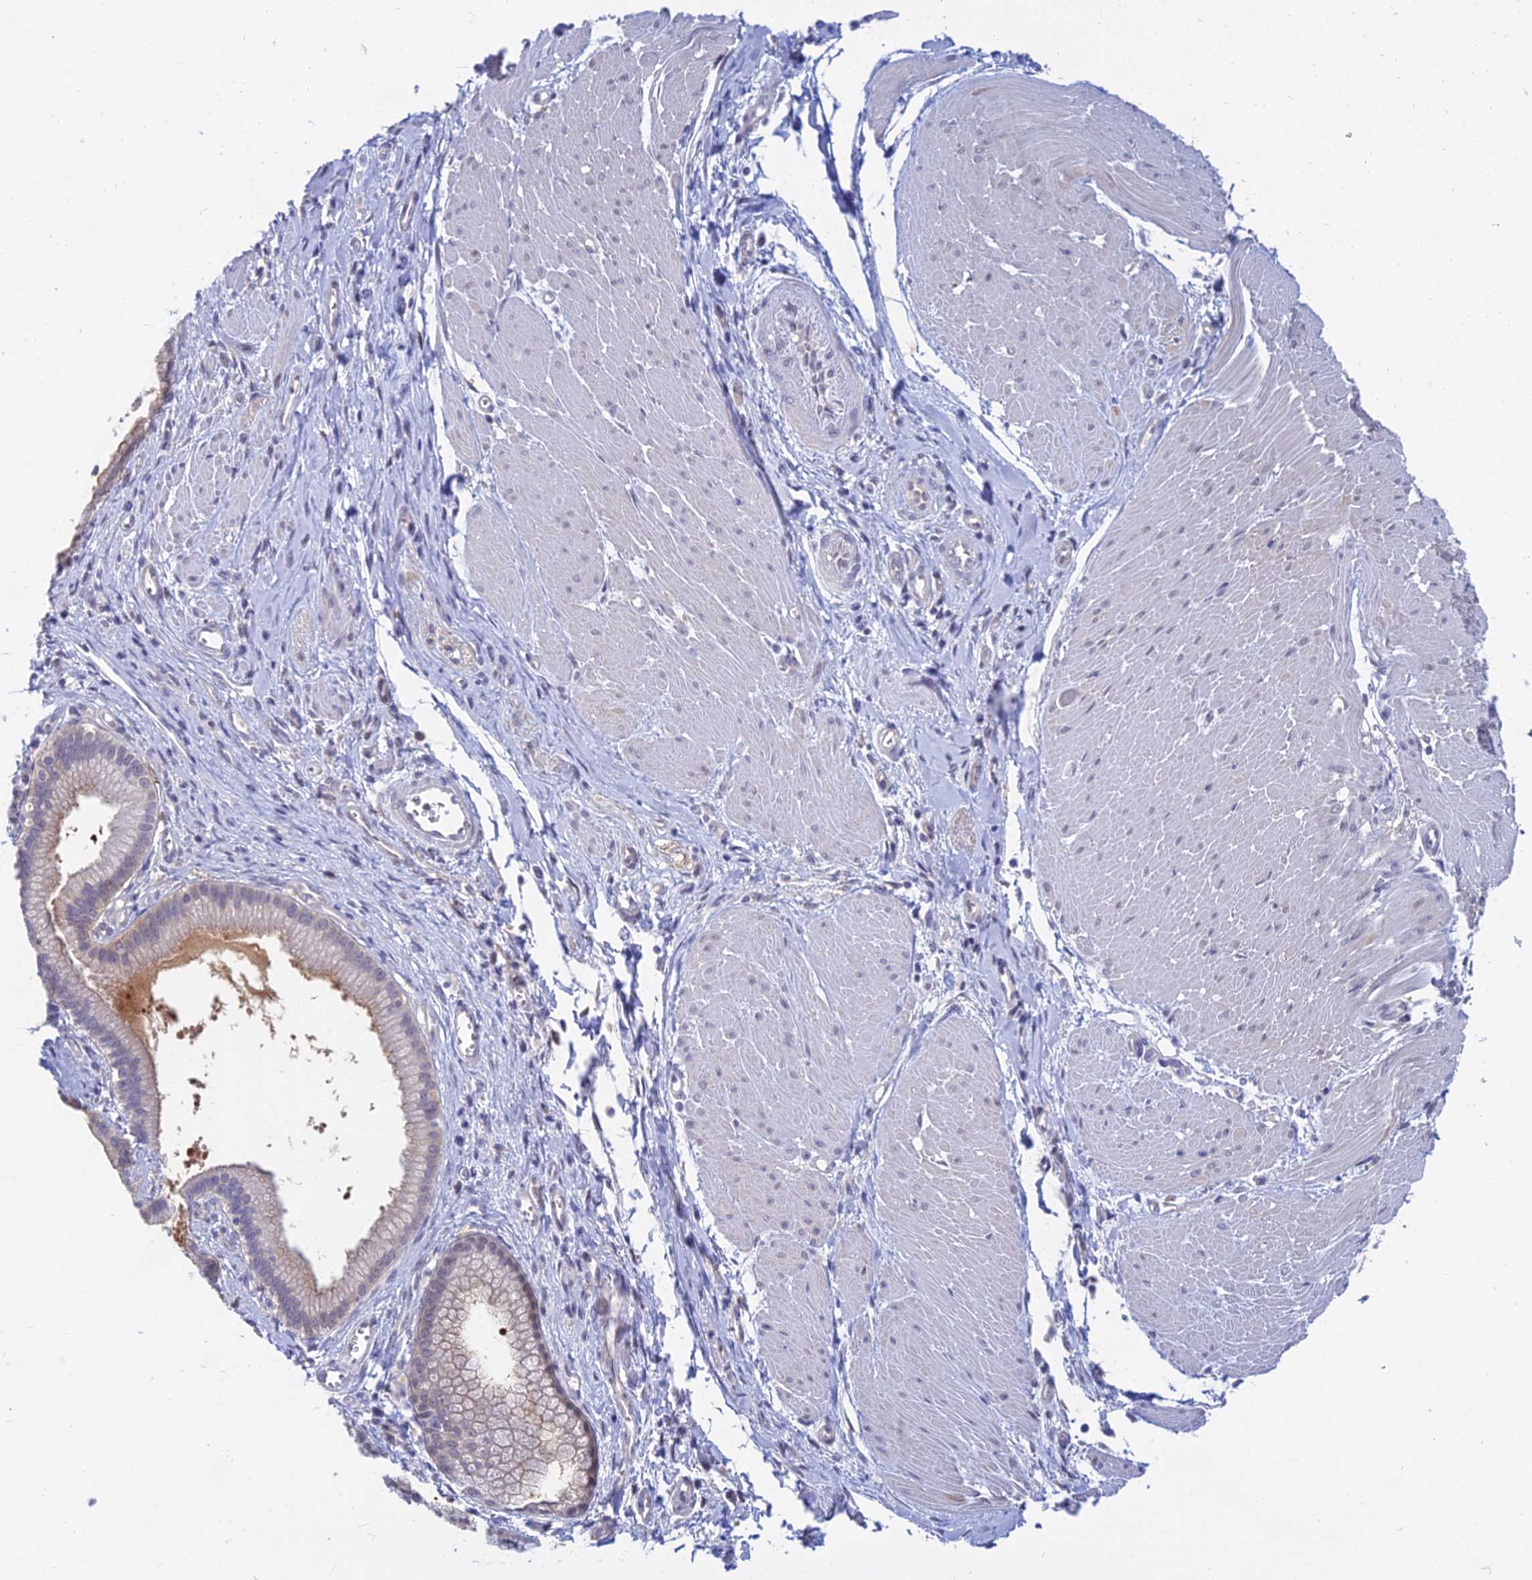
{"staining": {"intensity": "weak", "quantity": "25%-75%", "location": "cytoplasmic/membranous,nuclear"}, "tissue": "pancreatic cancer", "cell_type": "Tumor cells", "image_type": "cancer", "snomed": [{"axis": "morphology", "description": "Adenocarcinoma, NOS"}, {"axis": "topography", "description": "Pancreas"}], "caption": "Weak cytoplasmic/membranous and nuclear protein positivity is identified in approximately 25%-75% of tumor cells in pancreatic cancer (adenocarcinoma). (brown staining indicates protein expression, while blue staining denotes nuclei).", "gene": "B3GALT4", "patient": {"sex": "male", "age": 78}}